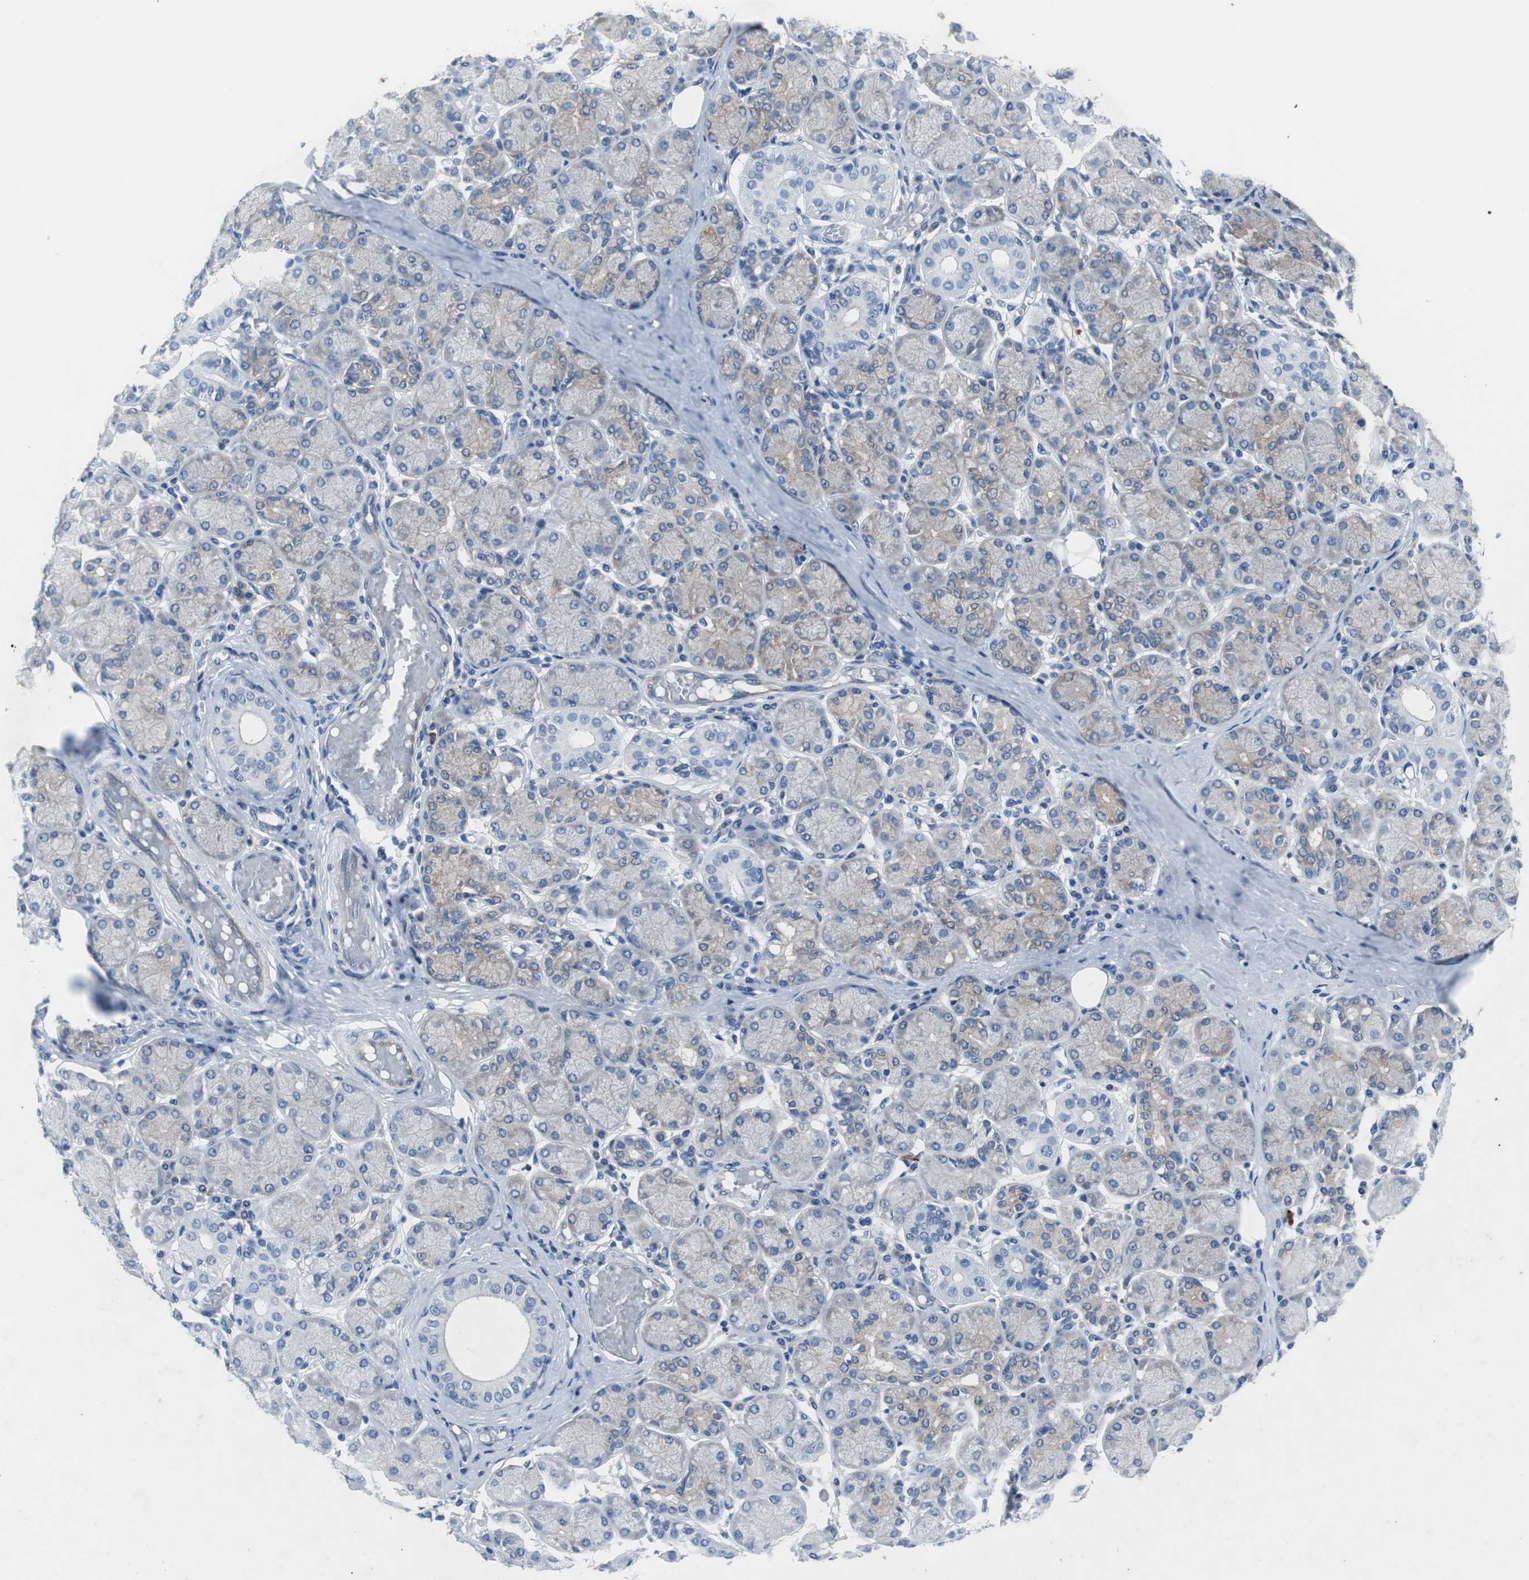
{"staining": {"intensity": "weak", "quantity": "25%-75%", "location": "cytoplasmic/membranous"}, "tissue": "salivary gland", "cell_type": "Glandular cells", "image_type": "normal", "snomed": [{"axis": "morphology", "description": "Normal tissue, NOS"}, {"axis": "topography", "description": "Salivary gland"}], "caption": "Immunohistochemistry micrograph of unremarkable human salivary gland stained for a protein (brown), which reveals low levels of weak cytoplasmic/membranous expression in approximately 25%-75% of glandular cells.", "gene": "EEF2K", "patient": {"sex": "female", "age": 24}}